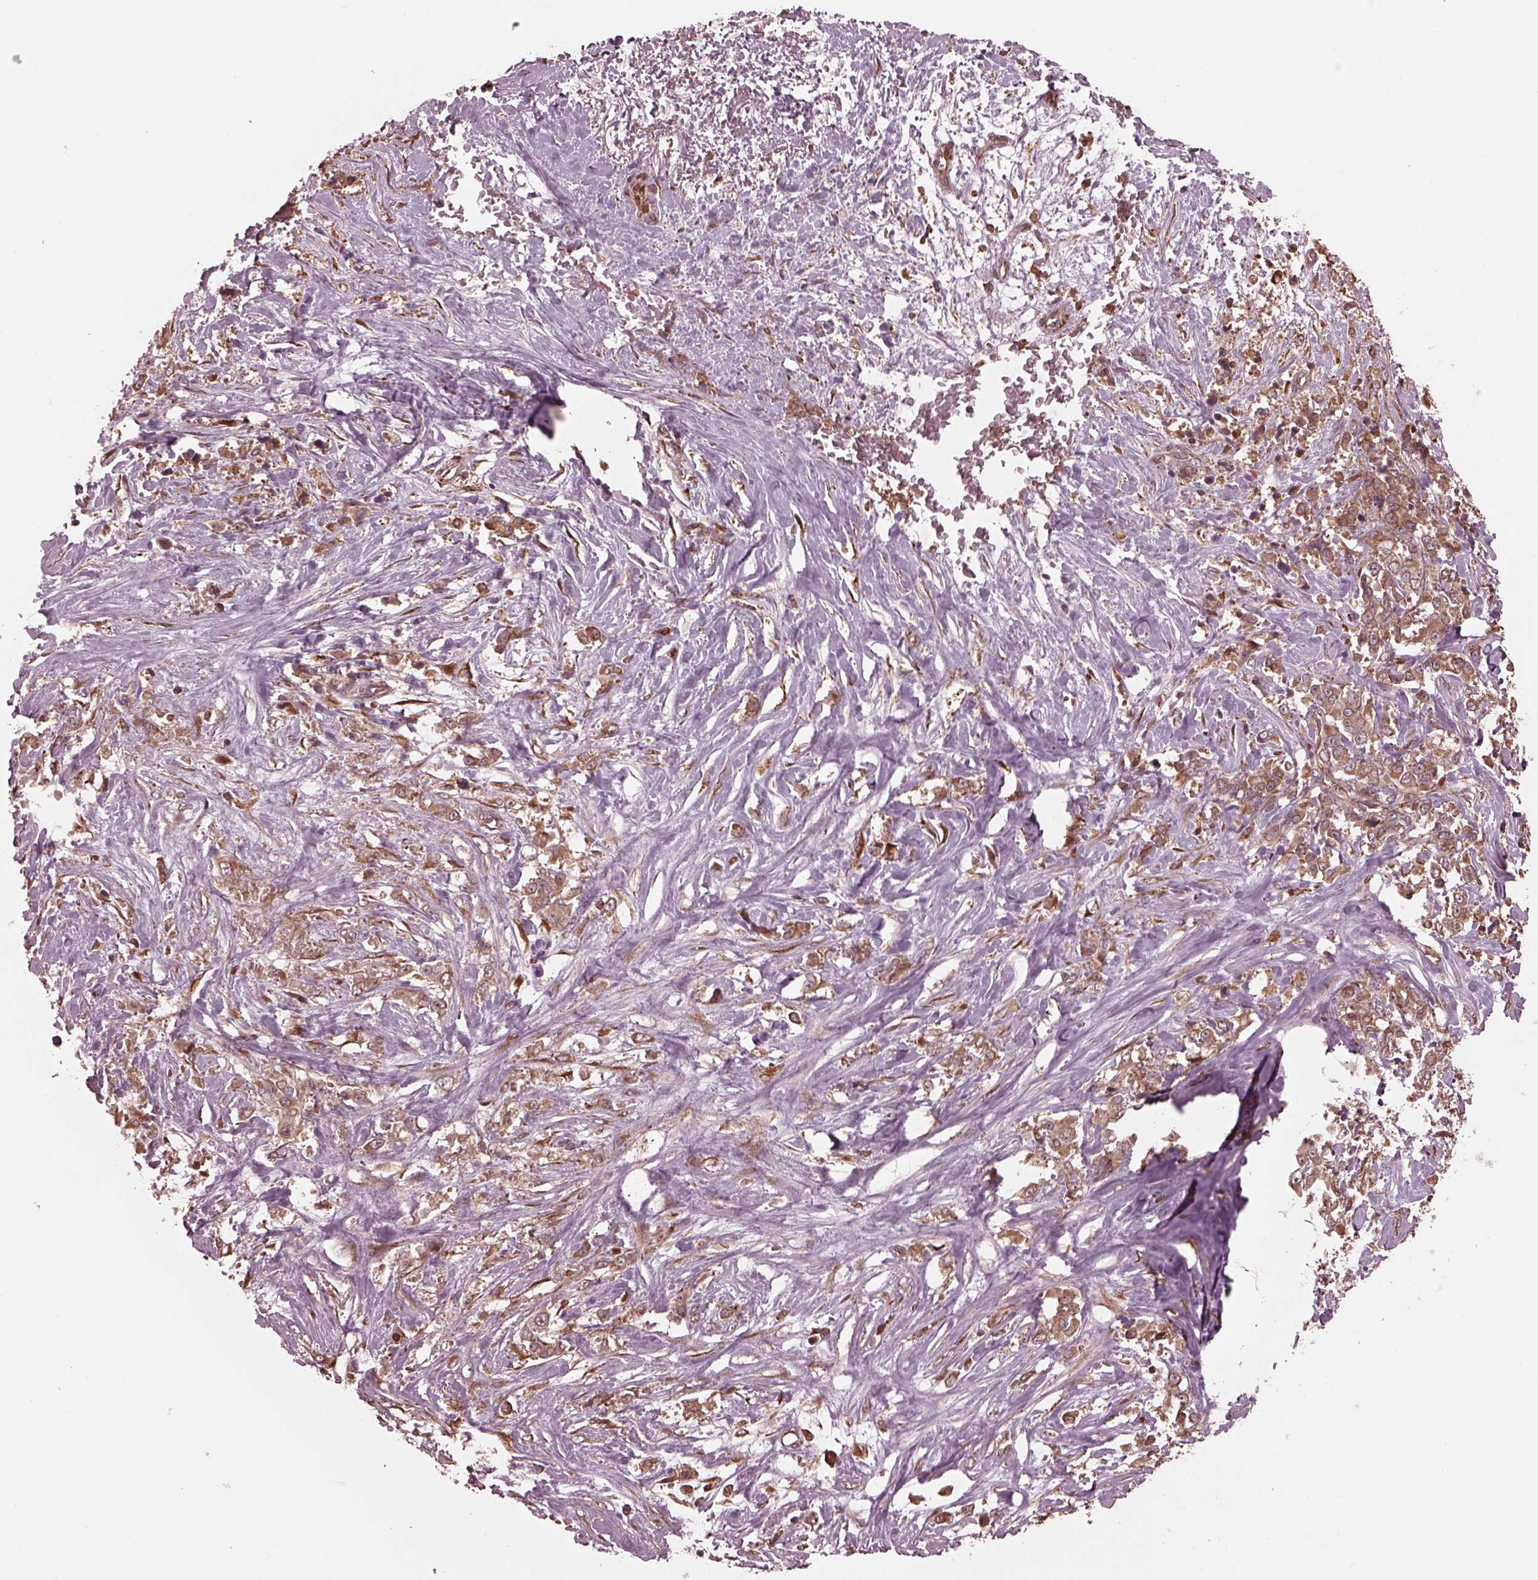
{"staining": {"intensity": "weak", "quantity": ">75%", "location": "cytoplasmic/membranous"}, "tissue": "stomach cancer", "cell_type": "Tumor cells", "image_type": "cancer", "snomed": [{"axis": "morphology", "description": "Adenocarcinoma, NOS"}, {"axis": "topography", "description": "Stomach"}], "caption": "Stomach cancer (adenocarcinoma) stained for a protein (brown) demonstrates weak cytoplasmic/membranous positive staining in about >75% of tumor cells.", "gene": "ZNF292", "patient": {"sex": "female", "age": 76}}